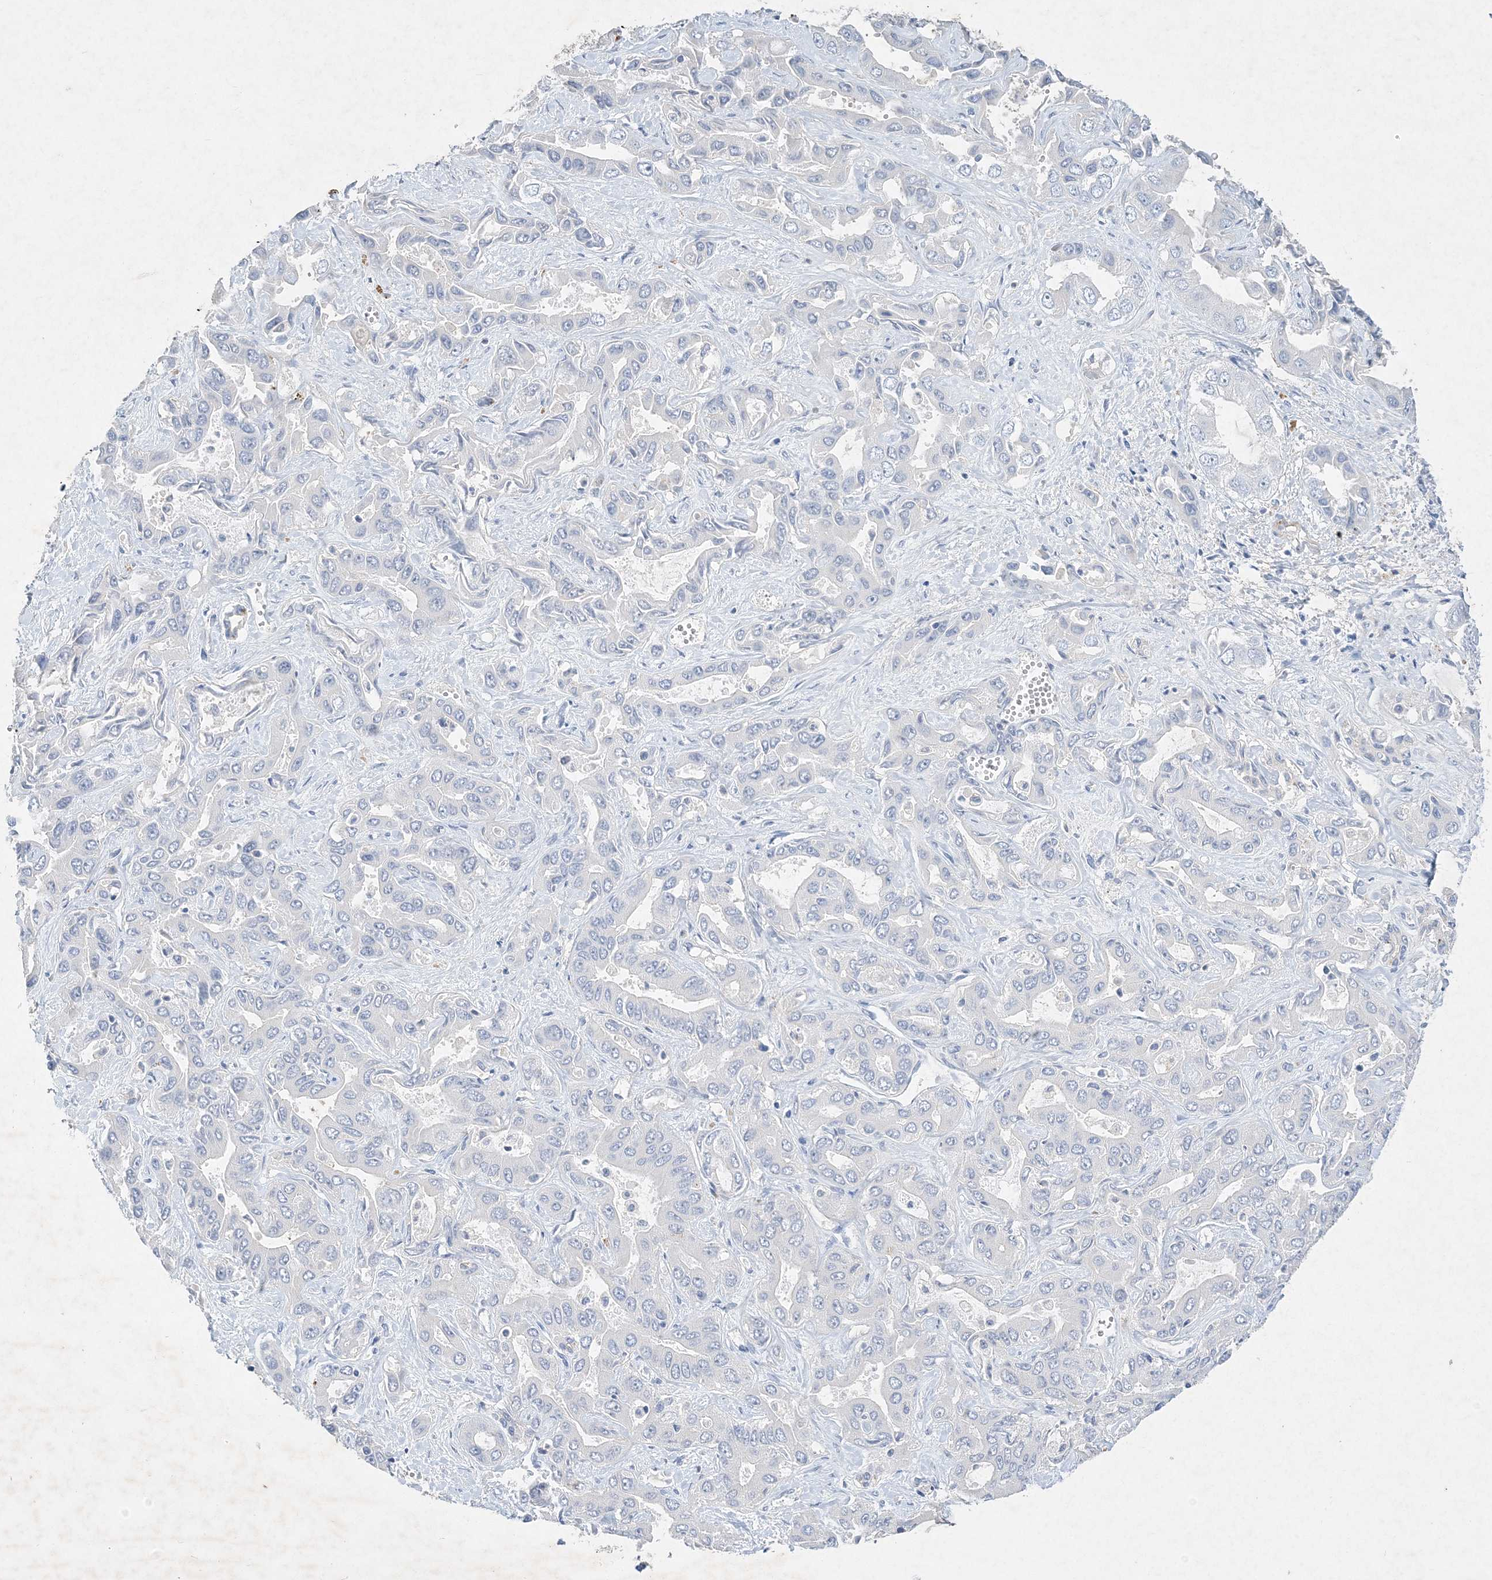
{"staining": {"intensity": "negative", "quantity": "none", "location": "none"}, "tissue": "liver cancer", "cell_type": "Tumor cells", "image_type": "cancer", "snomed": [{"axis": "morphology", "description": "Cholangiocarcinoma"}, {"axis": "topography", "description": "Liver"}], "caption": "Immunohistochemical staining of liver cholangiocarcinoma demonstrates no significant positivity in tumor cells. (Stains: DAB (3,3'-diaminobenzidine) immunohistochemistry with hematoxylin counter stain, Microscopy: brightfield microscopy at high magnification).", "gene": "C11orf58", "patient": {"sex": "female", "age": 52}}